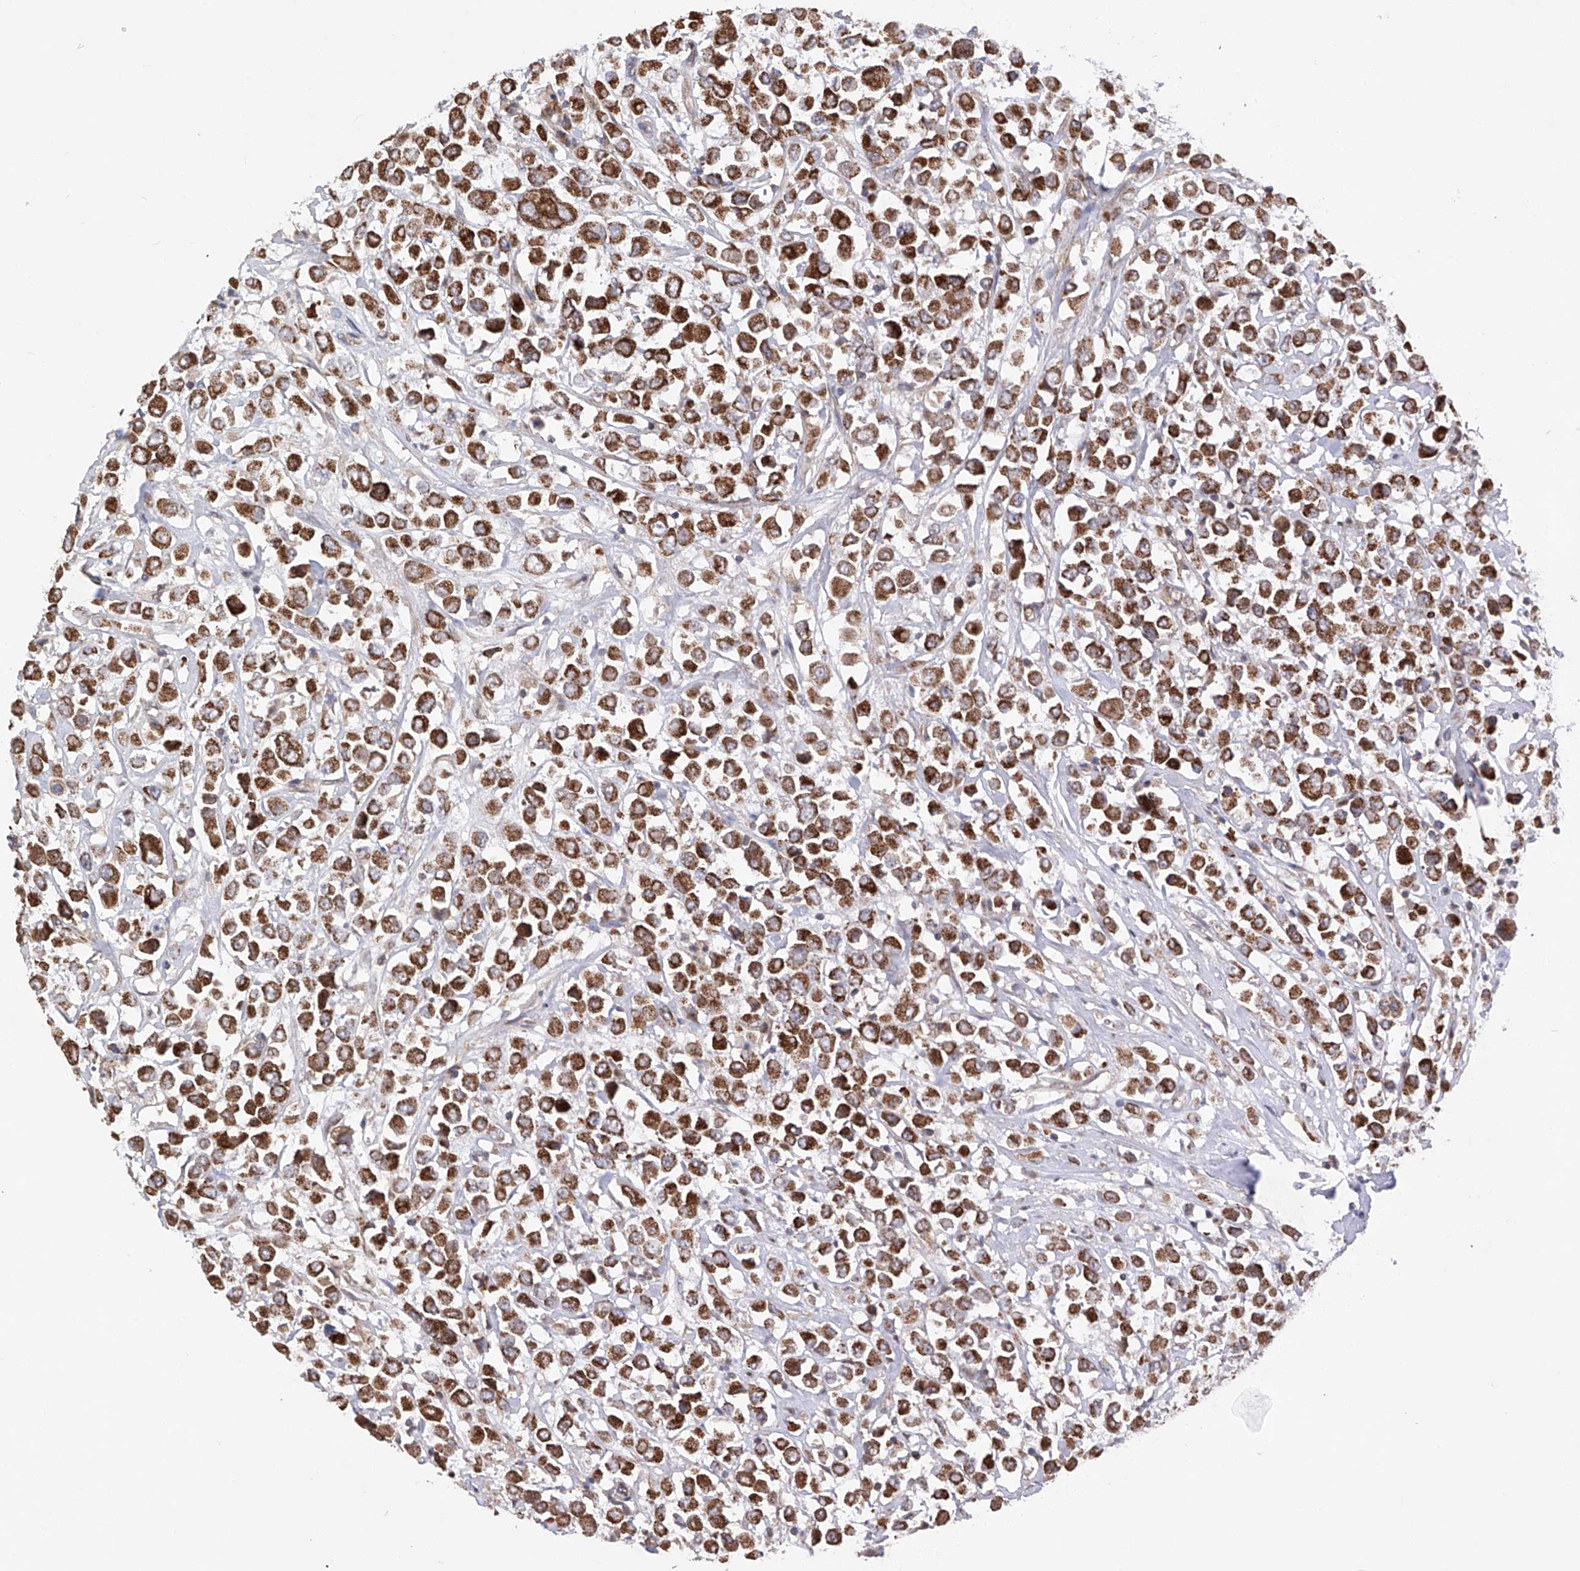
{"staining": {"intensity": "strong", "quantity": ">75%", "location": "cytoplasmic/membranous"}, "tissue": "breast cancer", "cell_type": "Tumor cells", "image_type": "cancer", "snomed": [{"axis": "morphology", "description": "Duct carcinoma"}, {"axis": "topography", "description": "Breast"}], "caption": "Immunohistochemistry (IHC) (DAB (3,3'-diaminobenzidine)) staining of infiltrating ductal carcinoma (breast) demonstrates strong cytoplasmic/membranous protein staining in about >75% of tumor cells.", "gene": "SDHAF4", "patient": {"sex": "female", "age": 61}}